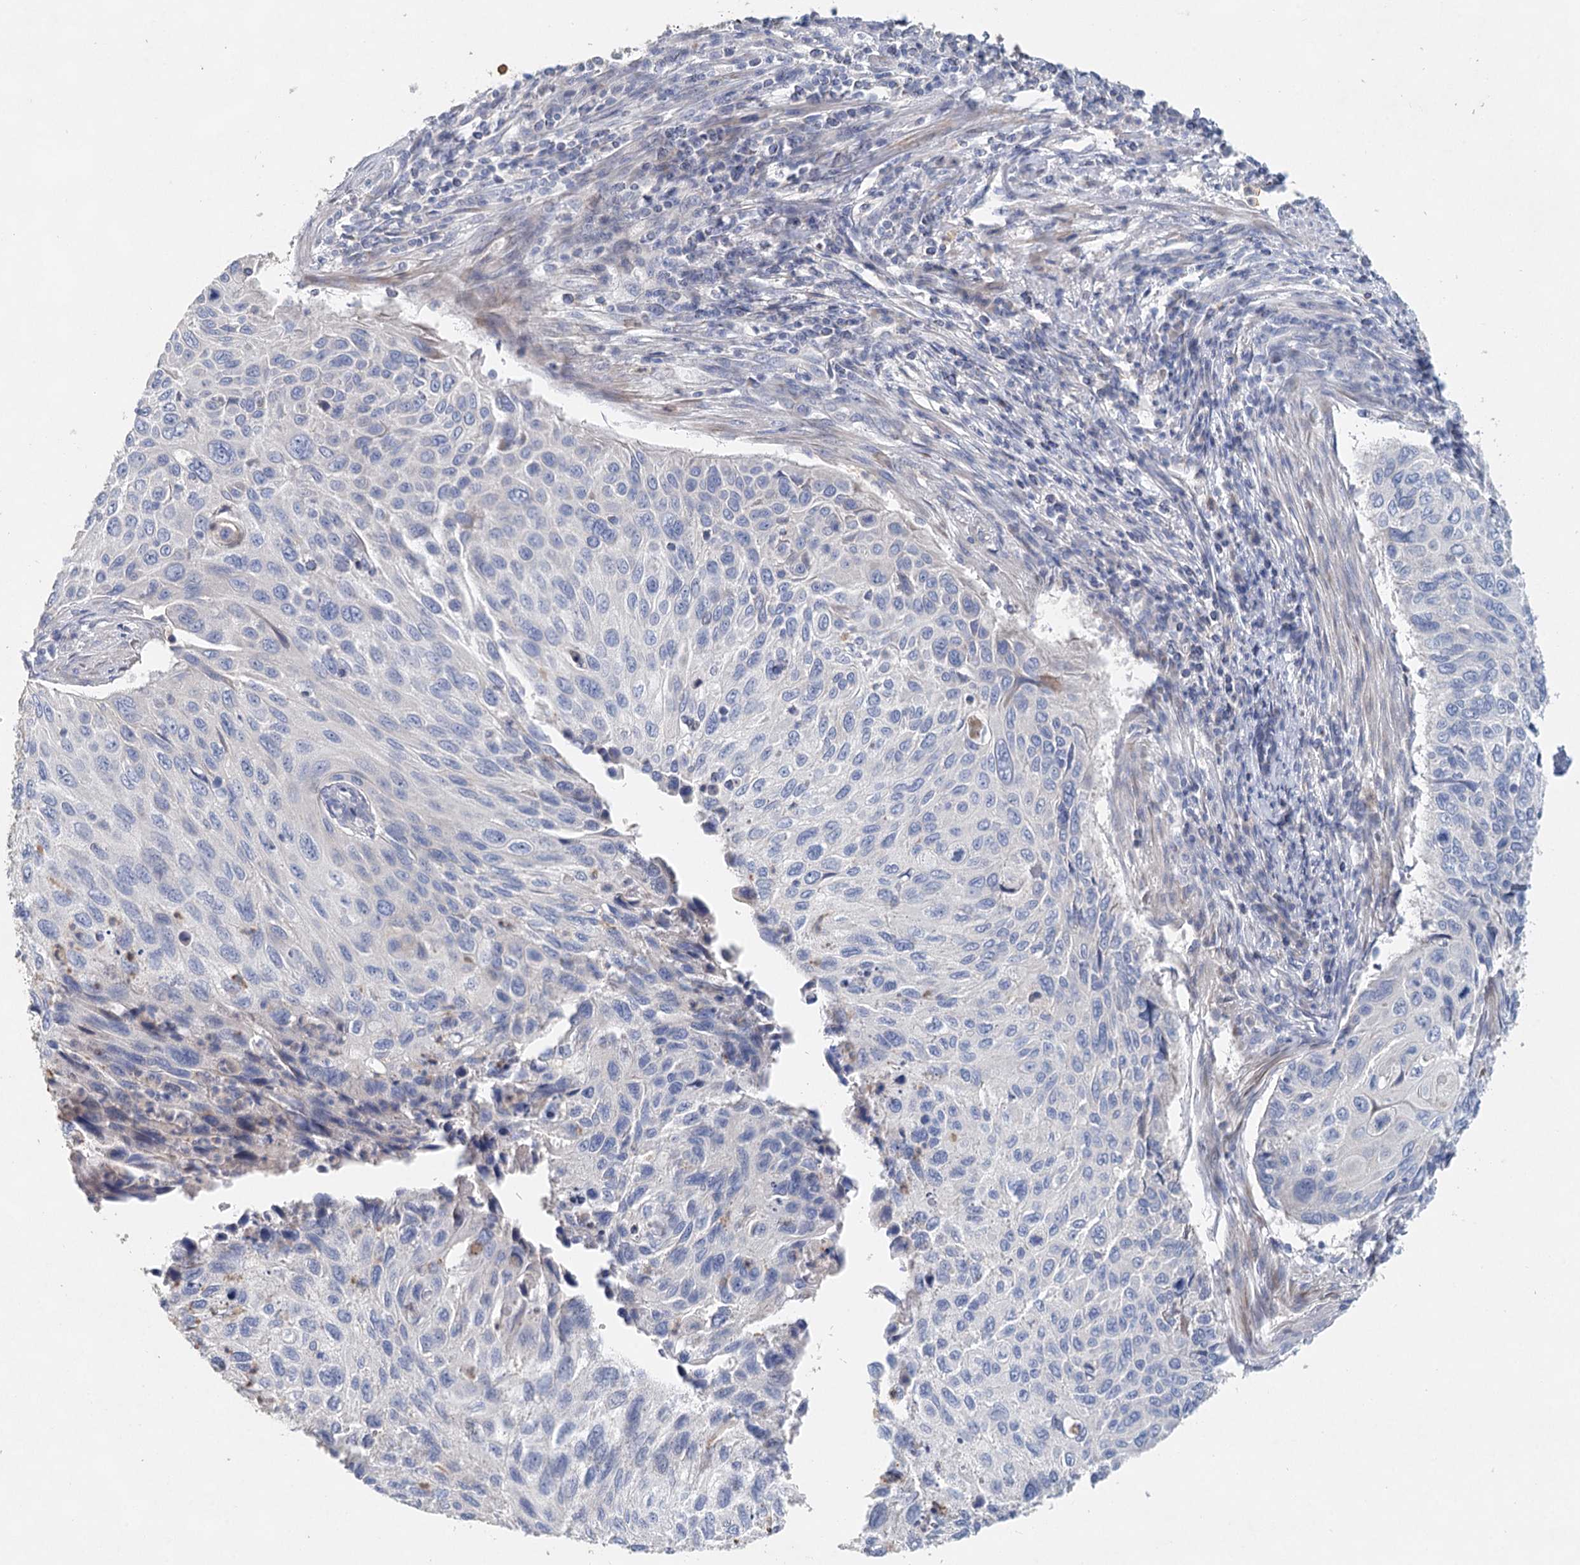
{"staining": {"intensity": "negative", "quantity": "none", "location": "none"}, "tissue": "cervical cancer", "cell_type": "Tumor cells", "image_type": "cancer", "snomed": [{"axis": "morphology", "description": "Squamous cell carcinoma, NOS"}, {"axis": "topography", "description": "Cervix"}], "caption": "A micrograph of human cervical squamous cell carcinoma is negative for staining in tumor cells.", "gene": "MYL6B", "patient": {"sex": "female", "age": 70}}